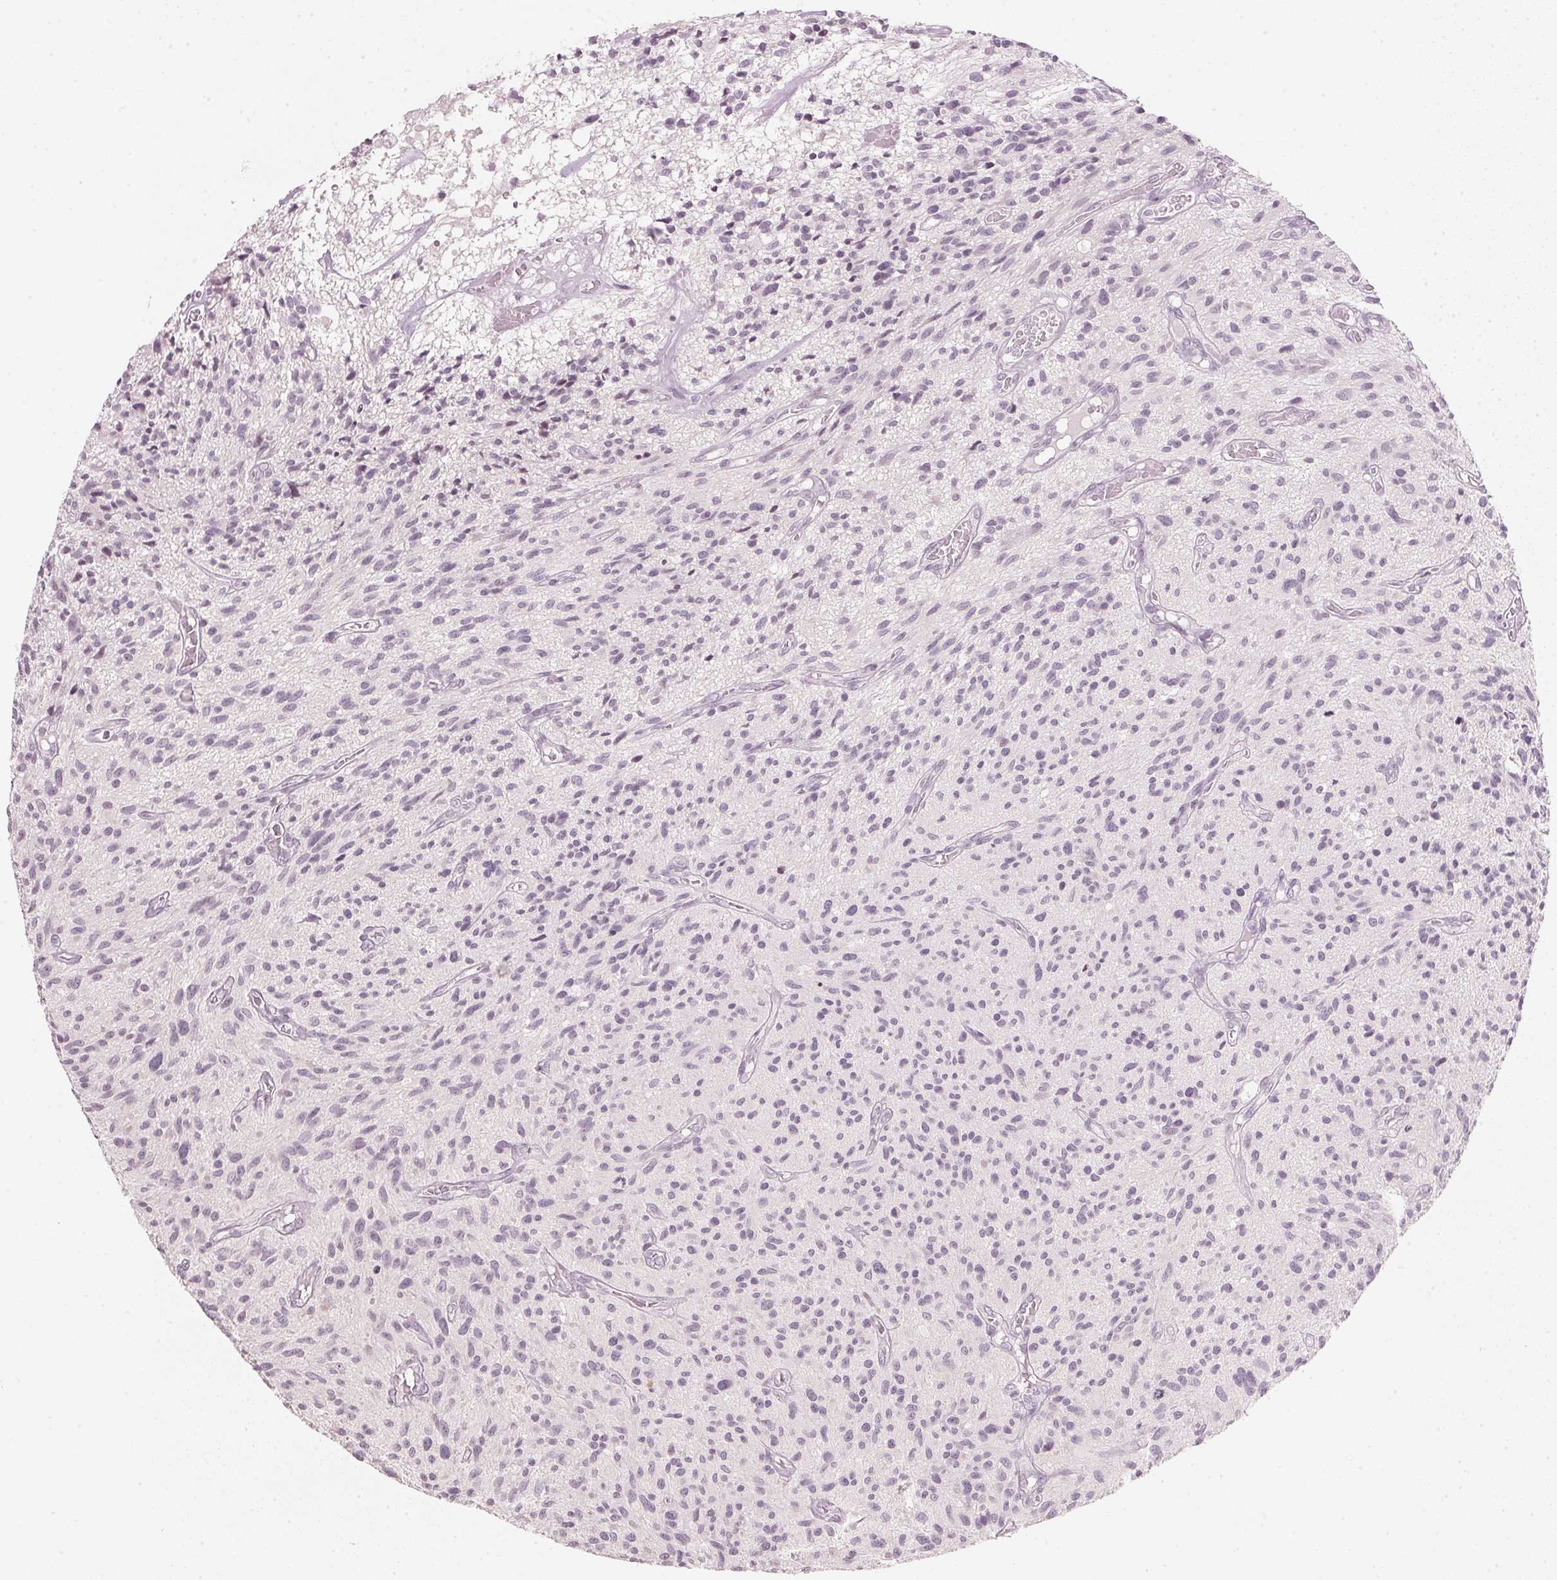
{"staining": {"intensity": "negative", "quantity": "none", "location": "none"}, "tissue": "glioma", "cell_type": "Tumor cells", "image_type": "cancer", "snomed": [{"axis": "morphology", "description": "Glioma, malignant, High grade"}, {"axis": "topography", "description": "Brain"}], "caption": "Histopathology image shows no protein positivity in tumor cells of glioma tissue.", "gene": "SFRP4", "patient": {"sex": "male", "age": 75}}